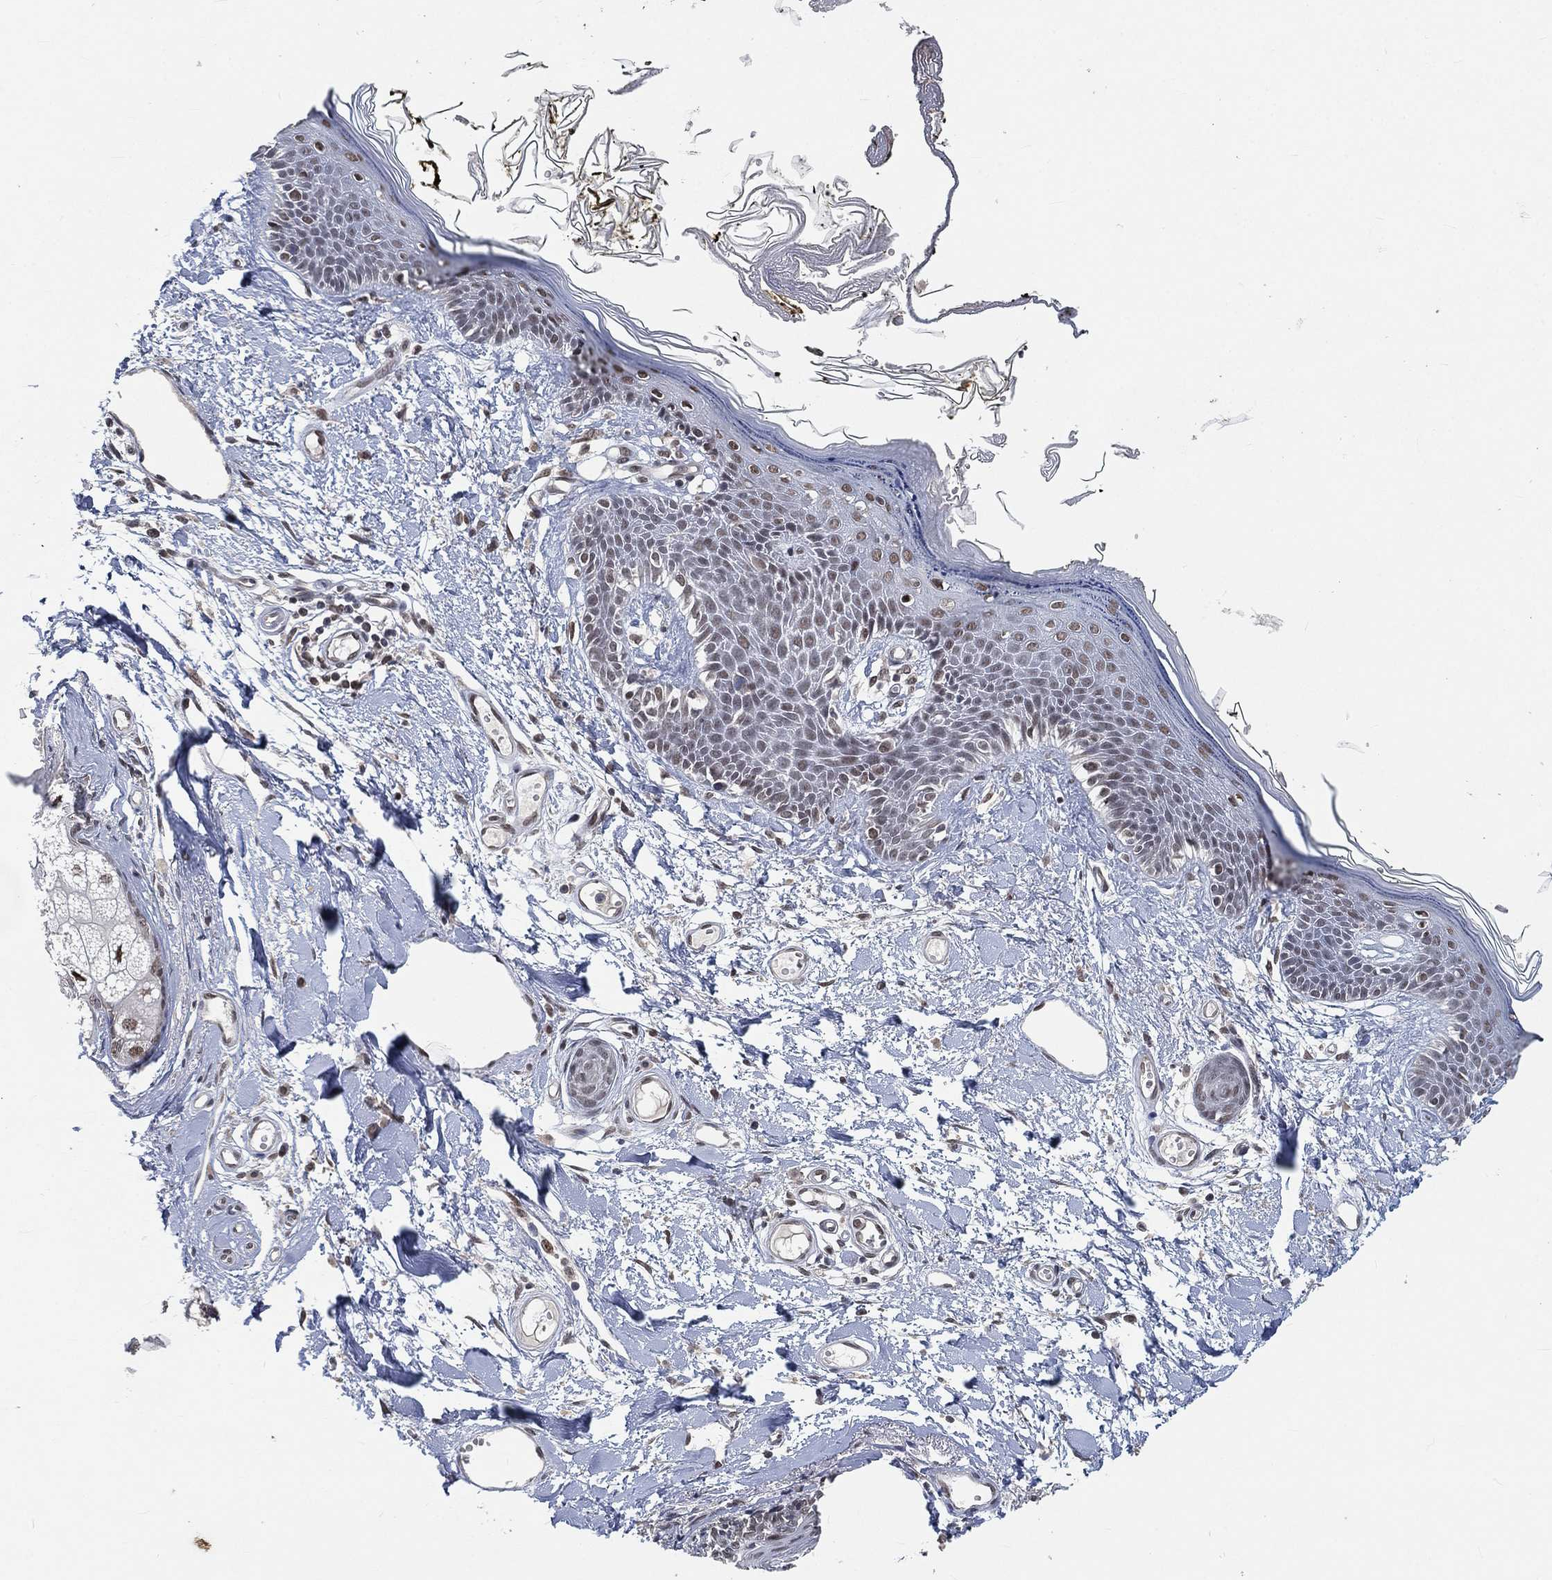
{"staining": {"intensity": "moderate", "quantity": "<25%", "location": "nuclear"}, "tissue": "skin", "cell_type": "Fibroblasts", "image_type": "normal", "snomed": [{"axis": "morphology", "description": "Normal tissue, NOS"}, {"axis": "topography", "description": "Skin"}], "caption": "A low amount of moderate nuclear positivity is seen in about <25% of fibroblasts in unremarkable skin. The staining was performed using DAB (3,3'-diaminobenzidine), with brown indicating positive protein expression. Nuclei are stained blue with hematoxylin.", "gene": "YLPM1", "patient": {"sex": "male", "age": 76}}